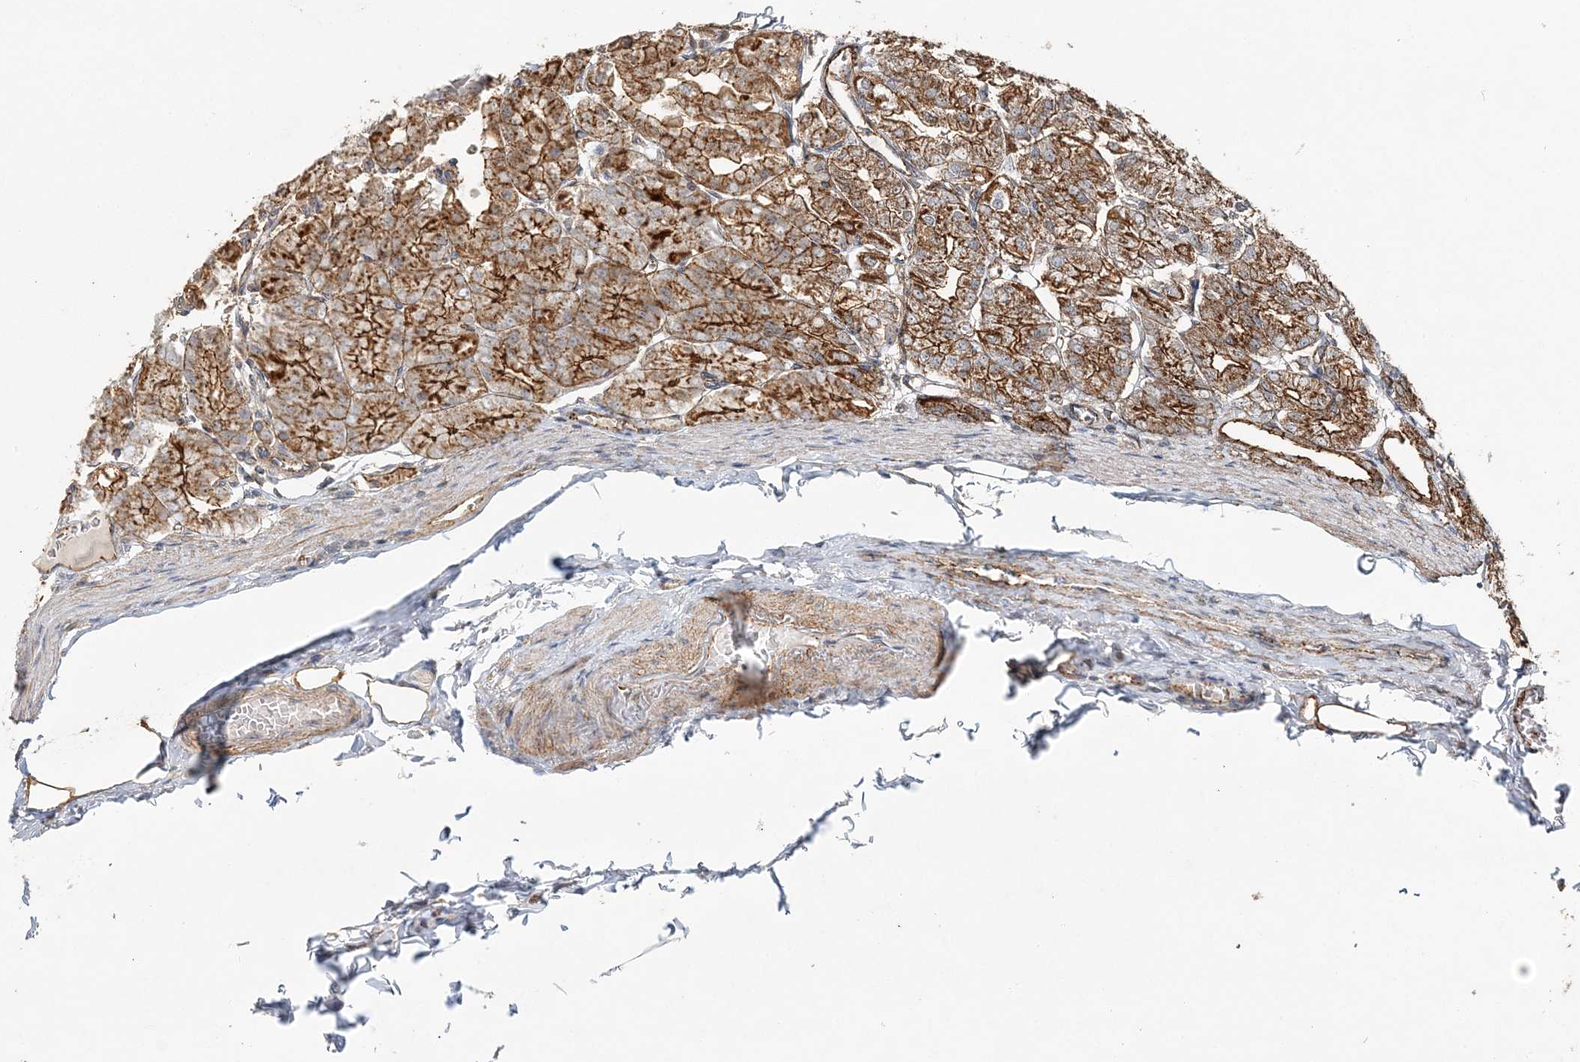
{"staining": {"intensity": "moderate", "quantity": ">75%", "location": "cytoplasmic/membranous"}, "tissue": "stomach", "cell_type": "Glandular cells", "image_type": "normal", "snomed": [{"axis": "morphology", "description": "Normal tissue, NOS"}, {"axis": "topography", "description": "Stomach, lower"}], "caption": "This histopathology image reveals immunohistochemistry (IHC) staining of benign human stomach, with medium moderate cytoplasmic/membranous positivity in about >75% of glandular cells.", "gene": "MAT2B", "patient": {"sex": "male", "age": 71}}